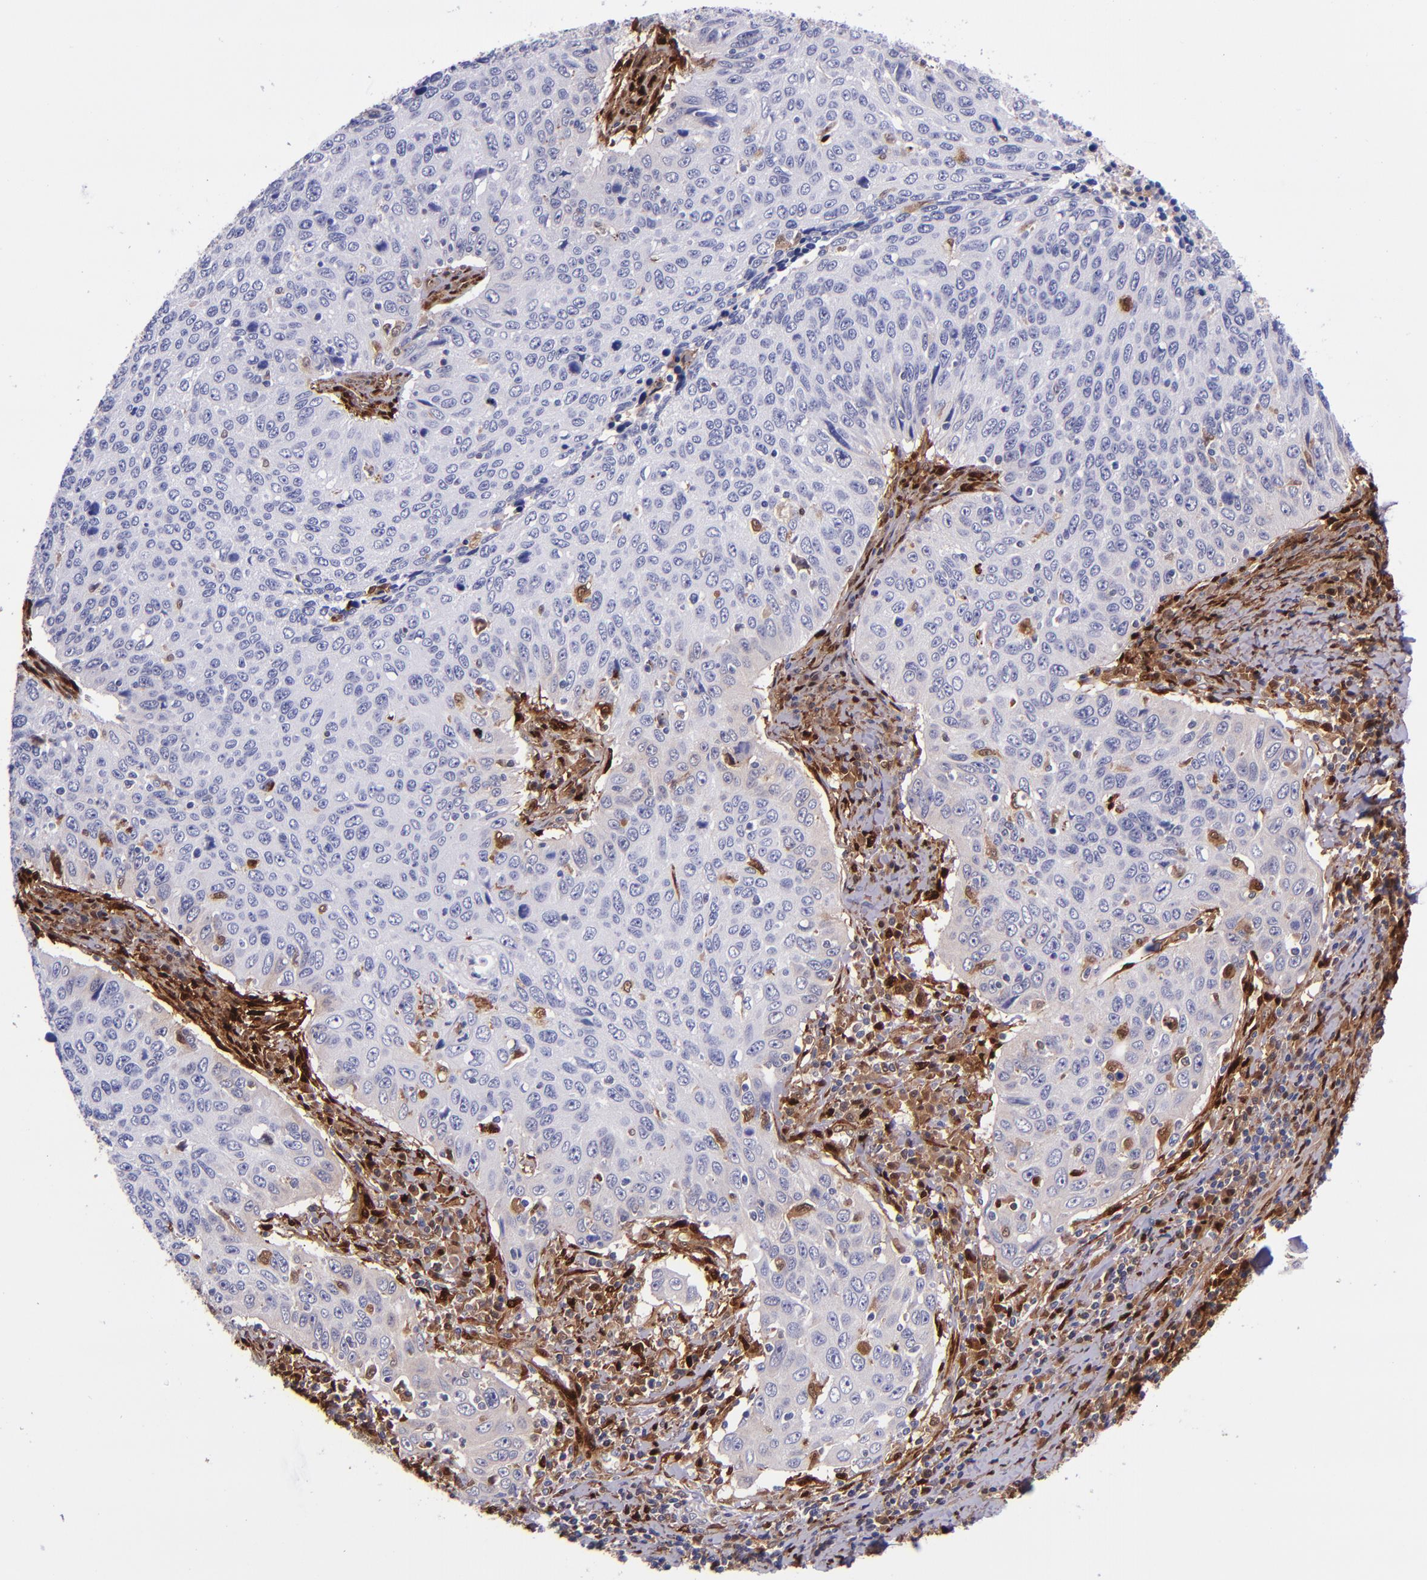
{"staining": {"intensity": "negative", "quantity": "none", "location": "none"}, "tissue": "cervical cancer", "cell_type": "Tumor cells", "image_type": "cancer", "snomed": [{"axis": "morphology", "description": "Squamous cell carcinoma, NOS"}, {"axis": "topography", "description": "Cervix"}], "caption": "IHC image of neoplastic tissue: human cervical squamous cell carcinoma stained with DAB displays no significant protein staining in tumor cells.", "gene": "LGALS1", "patient": {"sex": "female", "age": 53}}